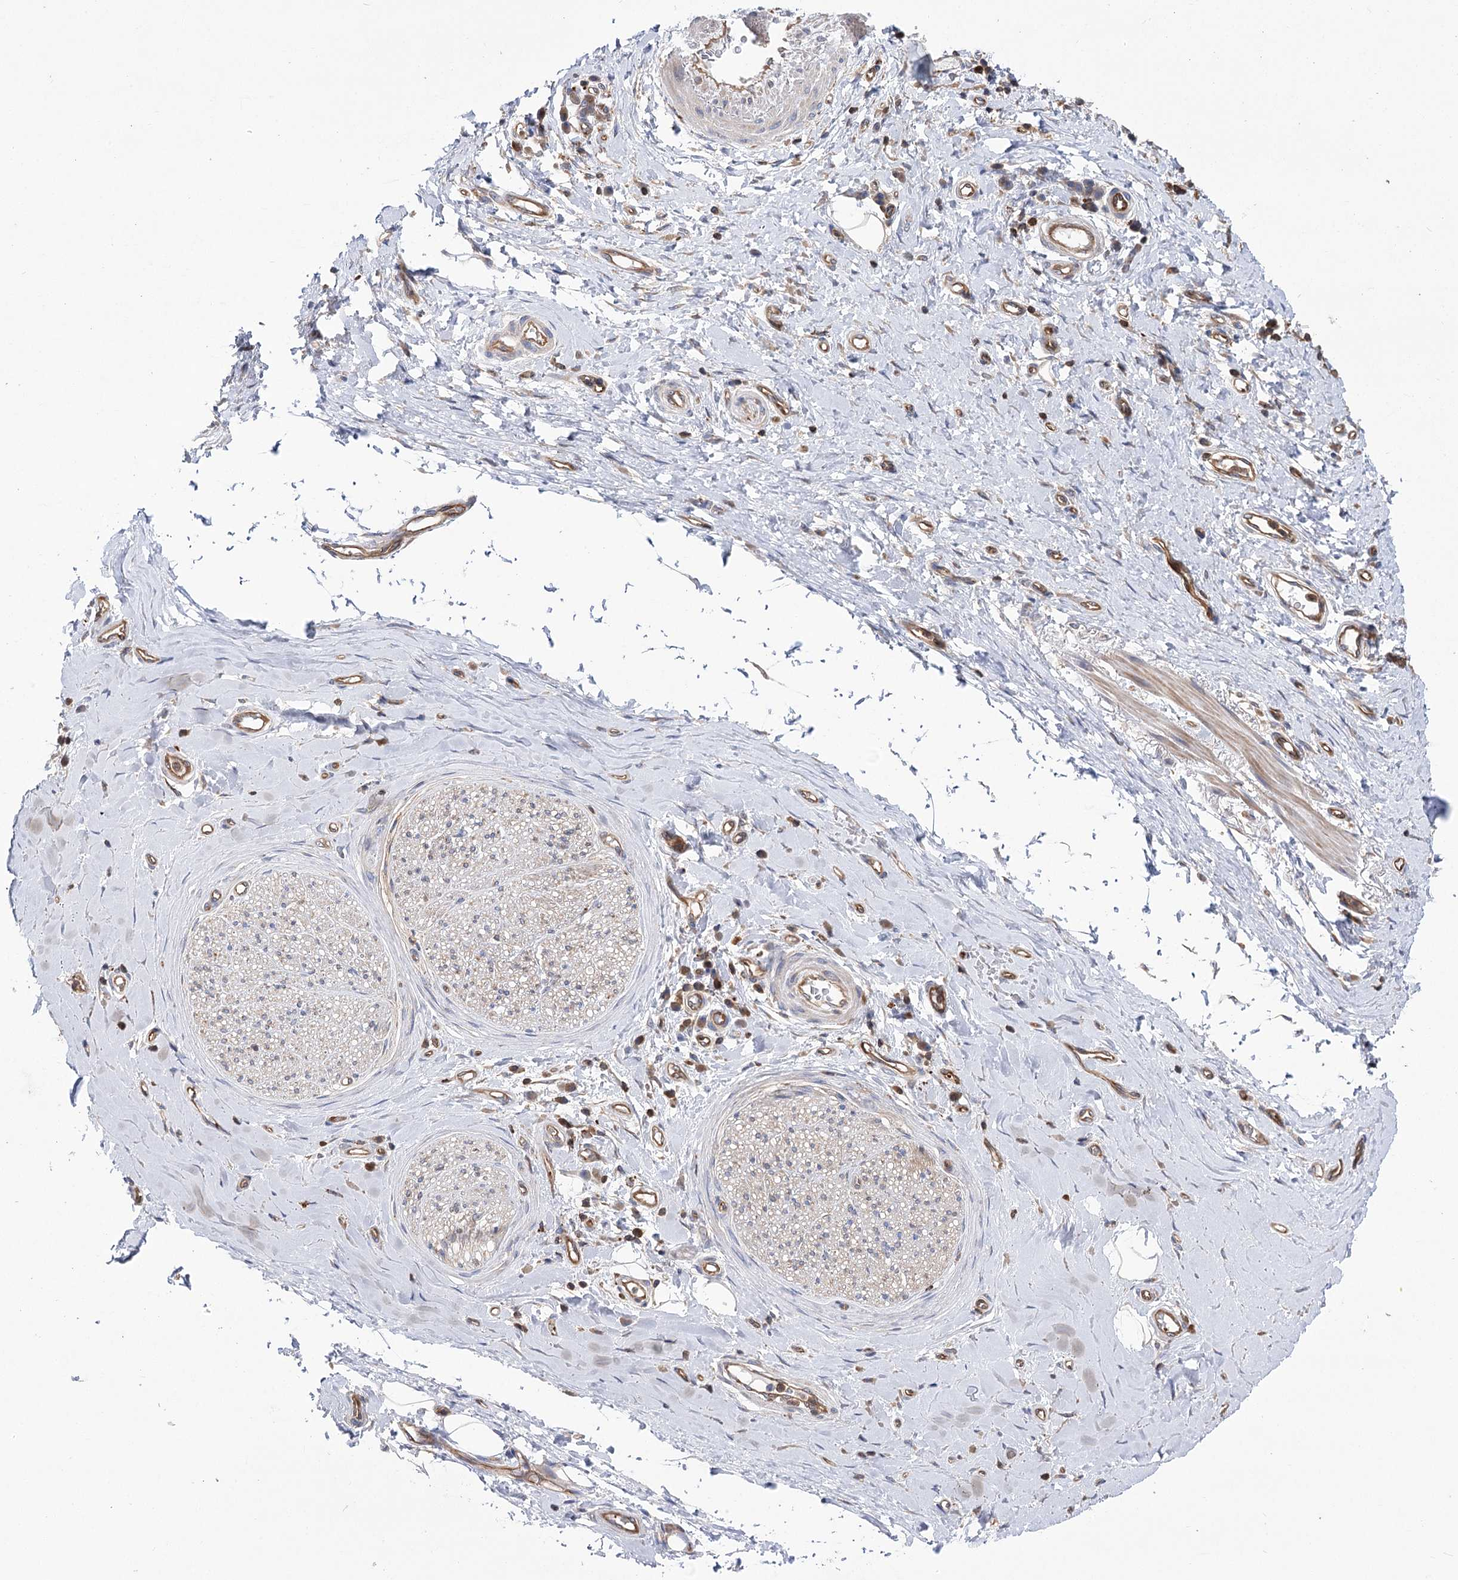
{"staining": {"intensity": "moderate", "quantity": "<25%", "location": "cytoplasmic/membranous"}, "tissue": "adipose tissue", "cell_type": "Adipocytes", "image_type": "normal", "snomed": [{"axis": "morphology", "description": "Normal tissue, NOS"}, {"axis": "morphology", "description": "Adenocarcinoma, NOS"}, {"axis": "topography", "description": "Esophagus"}, {"axis": "topography", "description": "Stomach, upper"}, {"axis": "topography", "description": "Peripheral nerve tissue"}], "caption": "IHC (DAB) staining of normal human adipose tissue exhibits moderate cytoplasmic/membranous protein positivity in approximately <25% of adipocytes.", "gene": "VPS37B", "patient": {"sex": "male", "age": 62}}